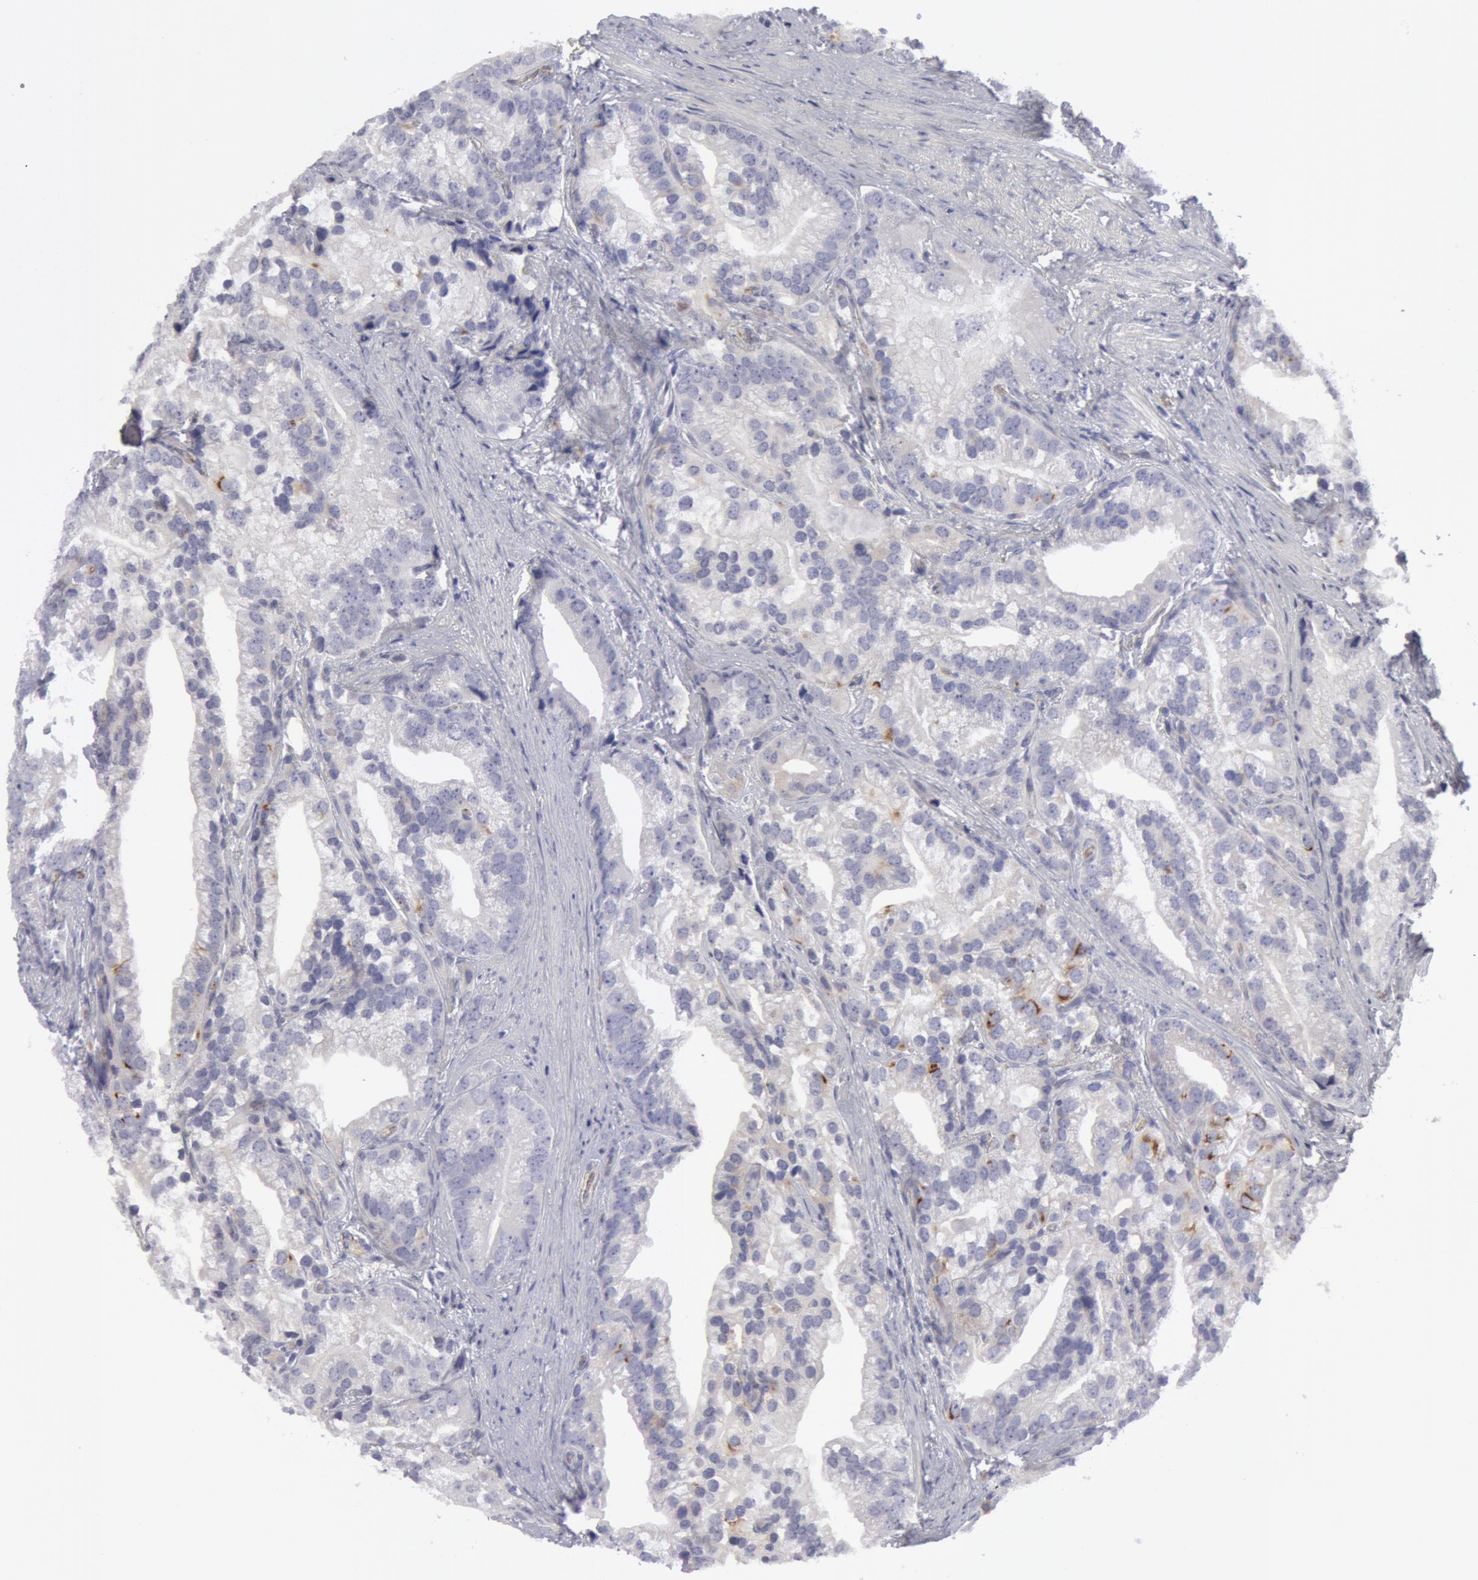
{"staining": {"intensity": "negative", "quantity": "none", "location": "none"}, "tissue": "prostate cancer", "cell_type": "Tumor cells", "image_type": "cancer", "snomed": [{"axis": "morphology", "description": "Adenocarcinoma, Low grade"}, {"axis": "topography", "description": "Prostate"}], "caption": "DAB (3,3'-diaminobenzidine) immunohistochemical staining of human prostate cancer displays no significant positivity in tumor cells.", "gene": "SMC1B", "patient": {"sex": "male", "age": 71}}